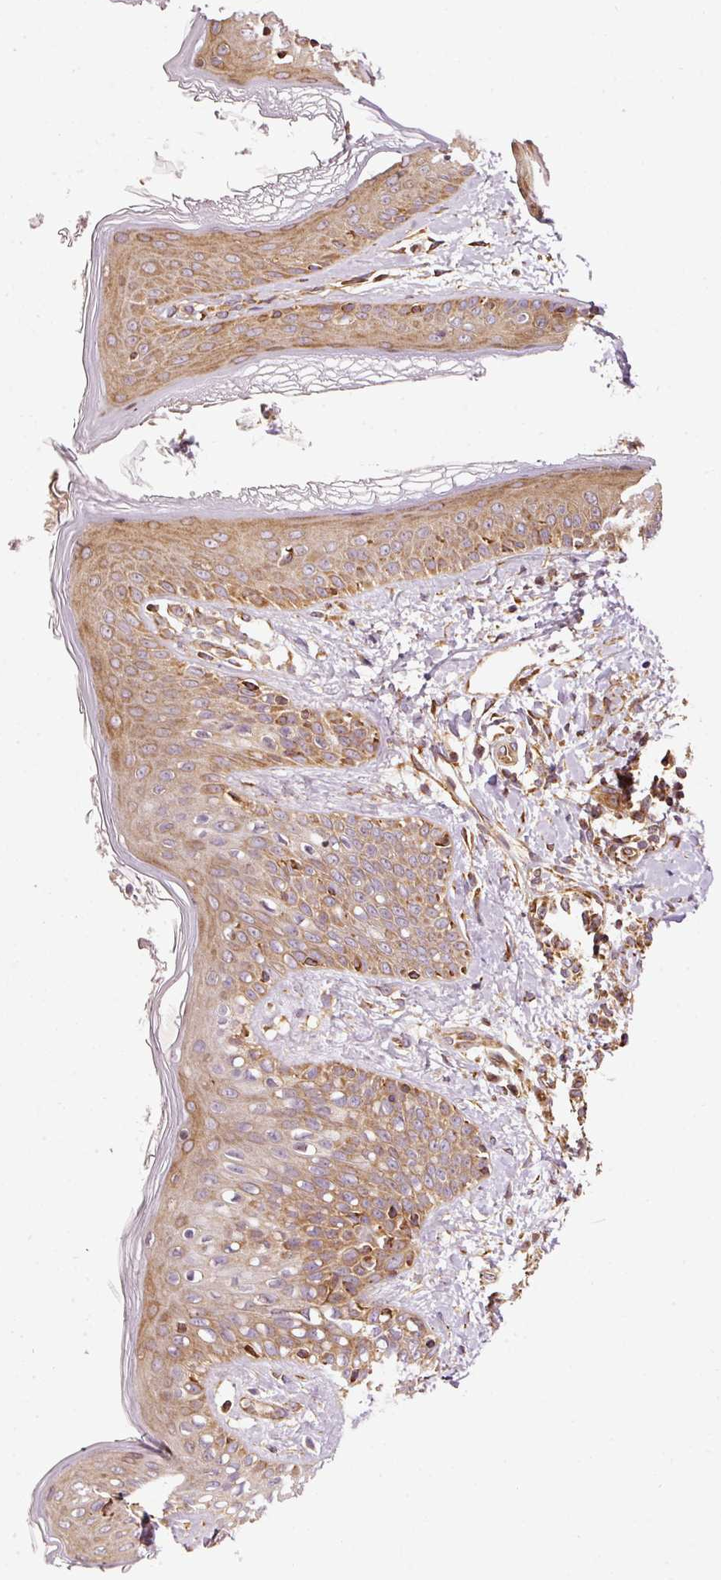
{"staining": {"intensity": "strong", "quantity": ">75%", "location": "cytoplasmic/membranous"}, "tissue": "skin", "cell_type": "Fibroblasts", "image_type": "normal", "snomed": [{"axis": "morphology", "description": "Normal tissue, NOS"}, {"axis": "topography", "description": "Skin"}], "caption": "Immunohistochemical staining of unremarkable human skin exhibits high levels of strong cytoplasmic/membranous expression in about >75% of fibroblasts. Immunohistochemistry (ihc) stains the protein in brown and the nuclei are stained blue.", "gene": "ISCU", "patient": {"sex": "male", "age": 16}}